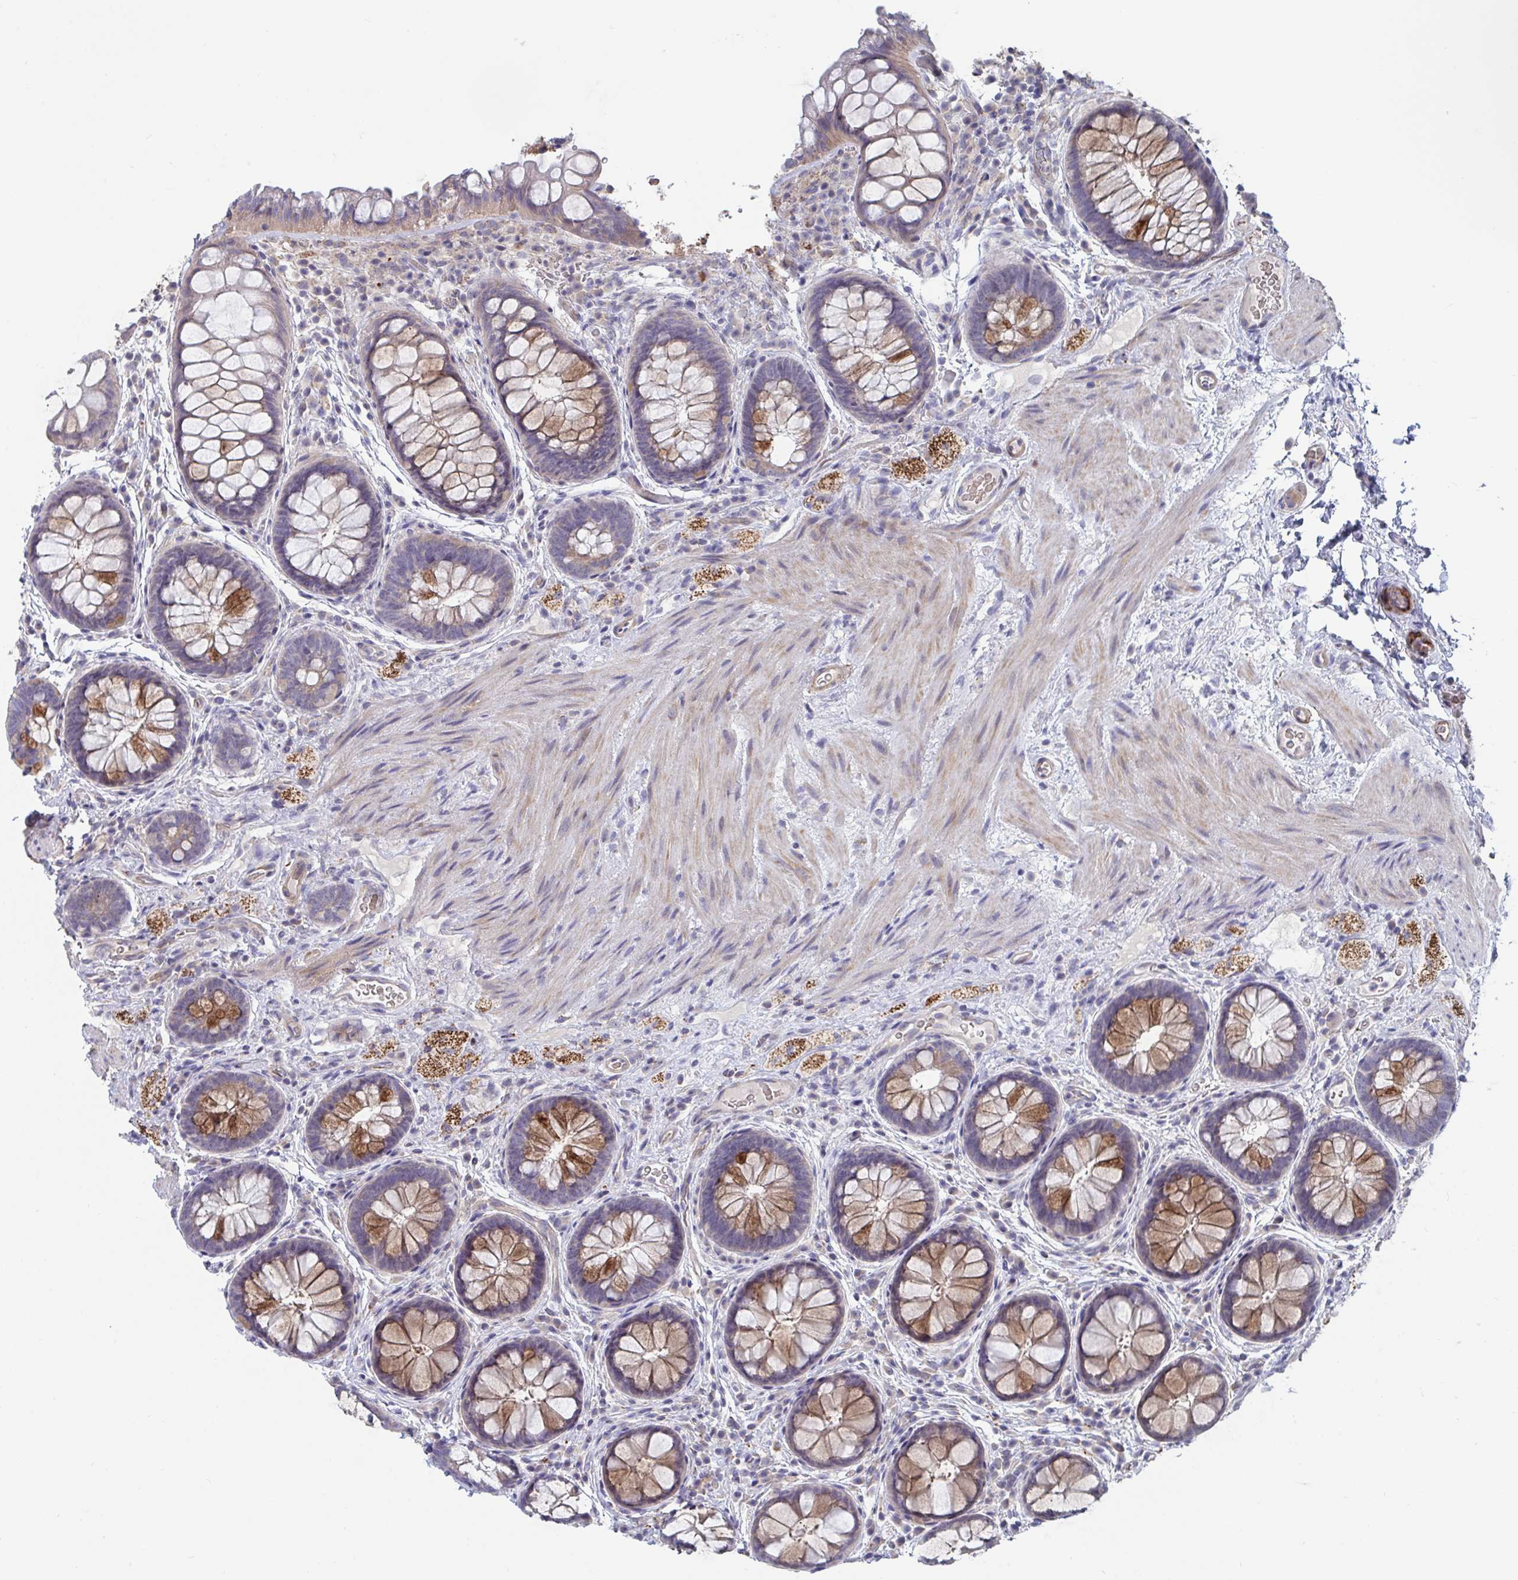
{"staining": {"intensity": "strong", "quantity": "25%-75%", "location": "cytoplasmic/membranous"}, "tissue": "rectum", "cell_type": "Glandular cells", "image_type": "normal", "snomed": [{"axis": "morphology", "description": "Normal tissue, NOS"}, {"axis": "topography", "description": "Rectum"}], "caption": "Immunohistochemical staining of unremarkable rectum reveals 25%-75% levels of strong cytoplasmic/membranous protein expression in approximately 25%-75% of glandular cells. Using DAB (3,3'-diaminobenzidine) (brown) and hematoxylin (blue) stains, captured at high magnification using brightfield microscopy.", "gene": "FAM156A", "patient": {"sex": "female", "age": 69}}